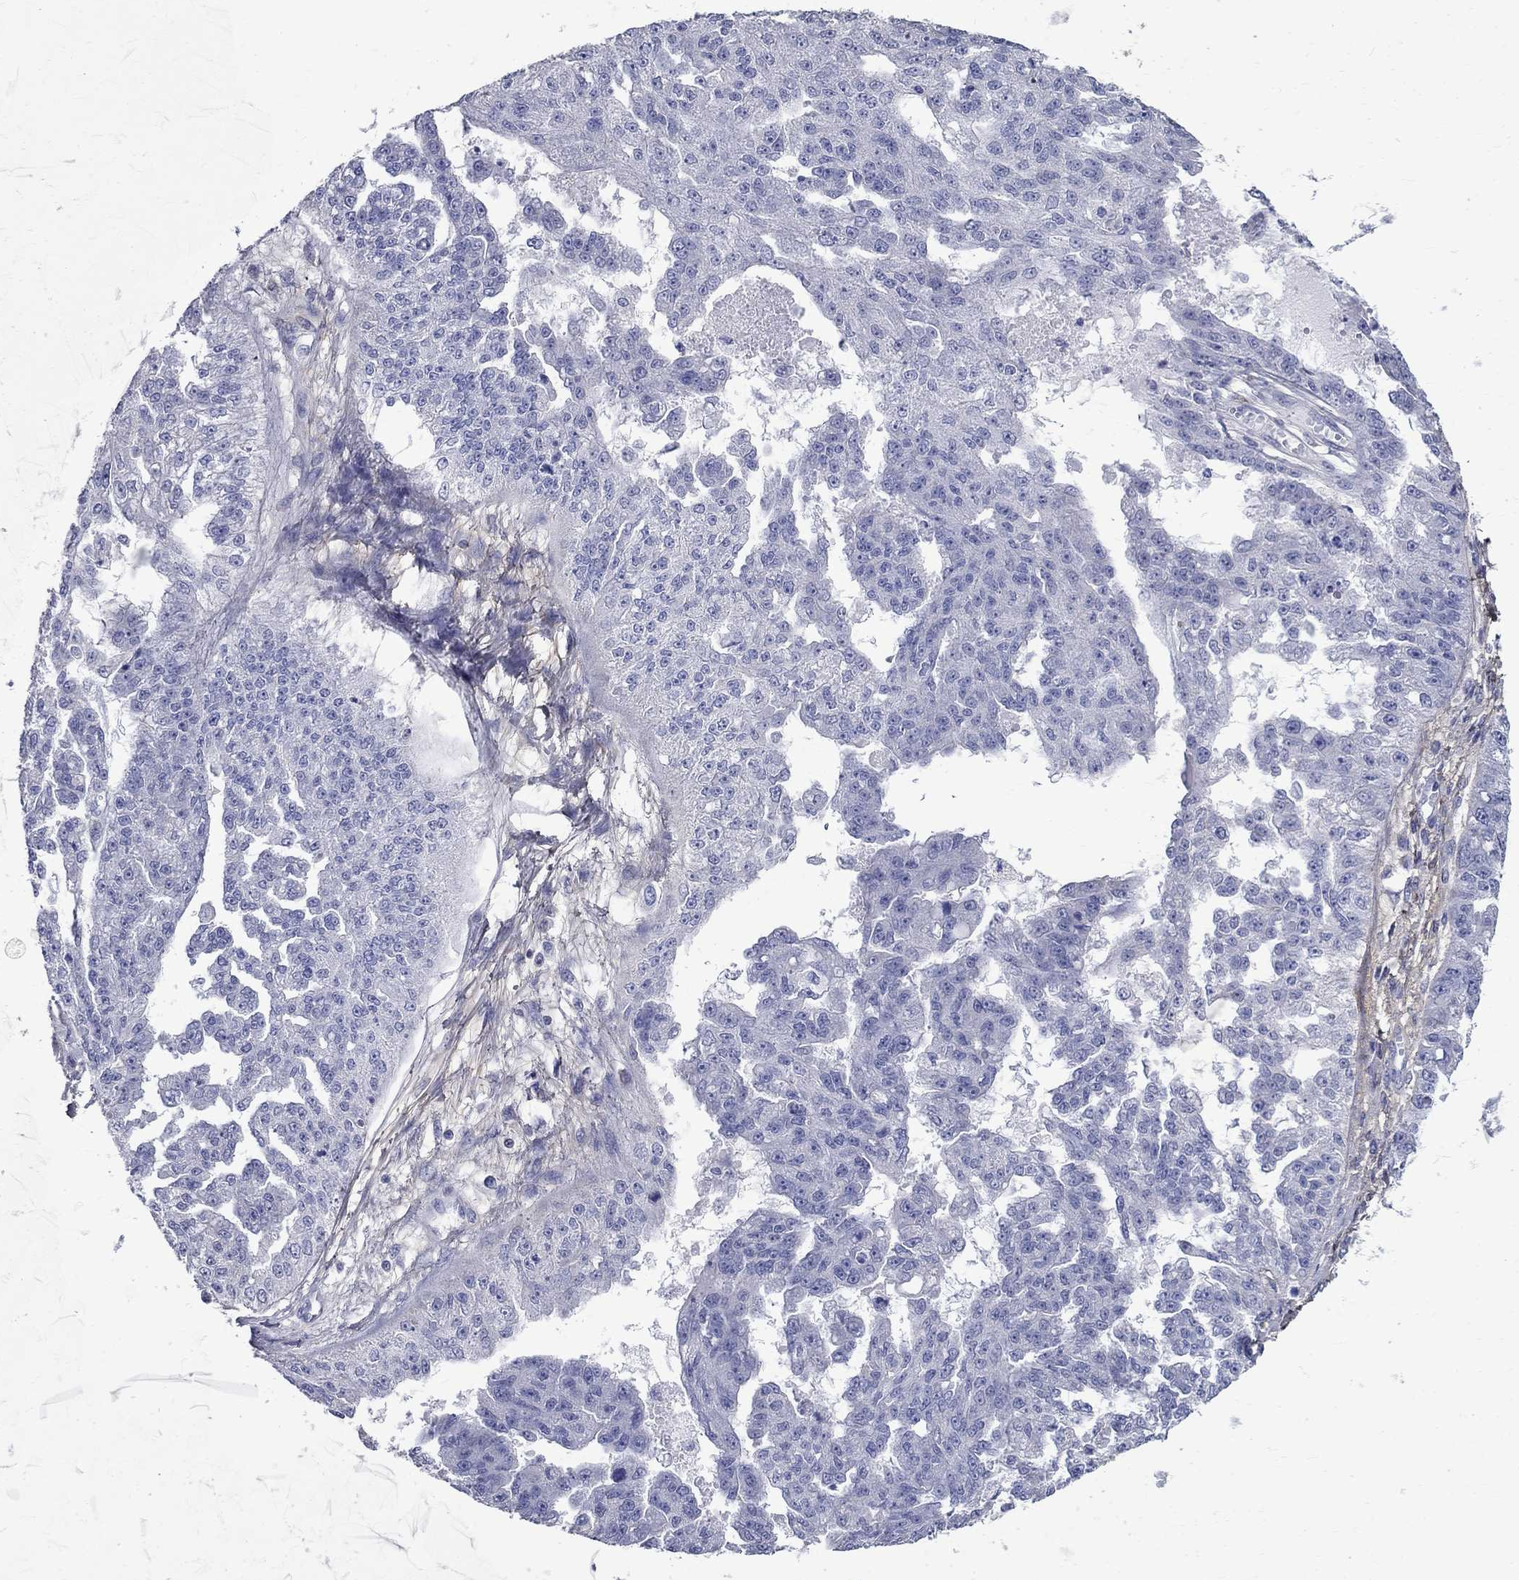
{"staining": {"intensity": "negative", "quantity": "none", "location": "none"}, "tissue": "ovarian cancer", "cell_type": "Tumor cells", "image_type": "cancer", "snomed": [{"axis": "morphology", "description": "Cystadenocarcinoma, serous, NOS"}, {"axis": "topography", "description": "Ovary"}], "caption": "Immunohistochemistry micrograph of human ovarian cancer (serous cystadenocarcinoma) stained for a protein (brown), which shows no expression in tumor cells.", "gene": "ANXA10", "patient": {"sex": "female", "age": 58}}